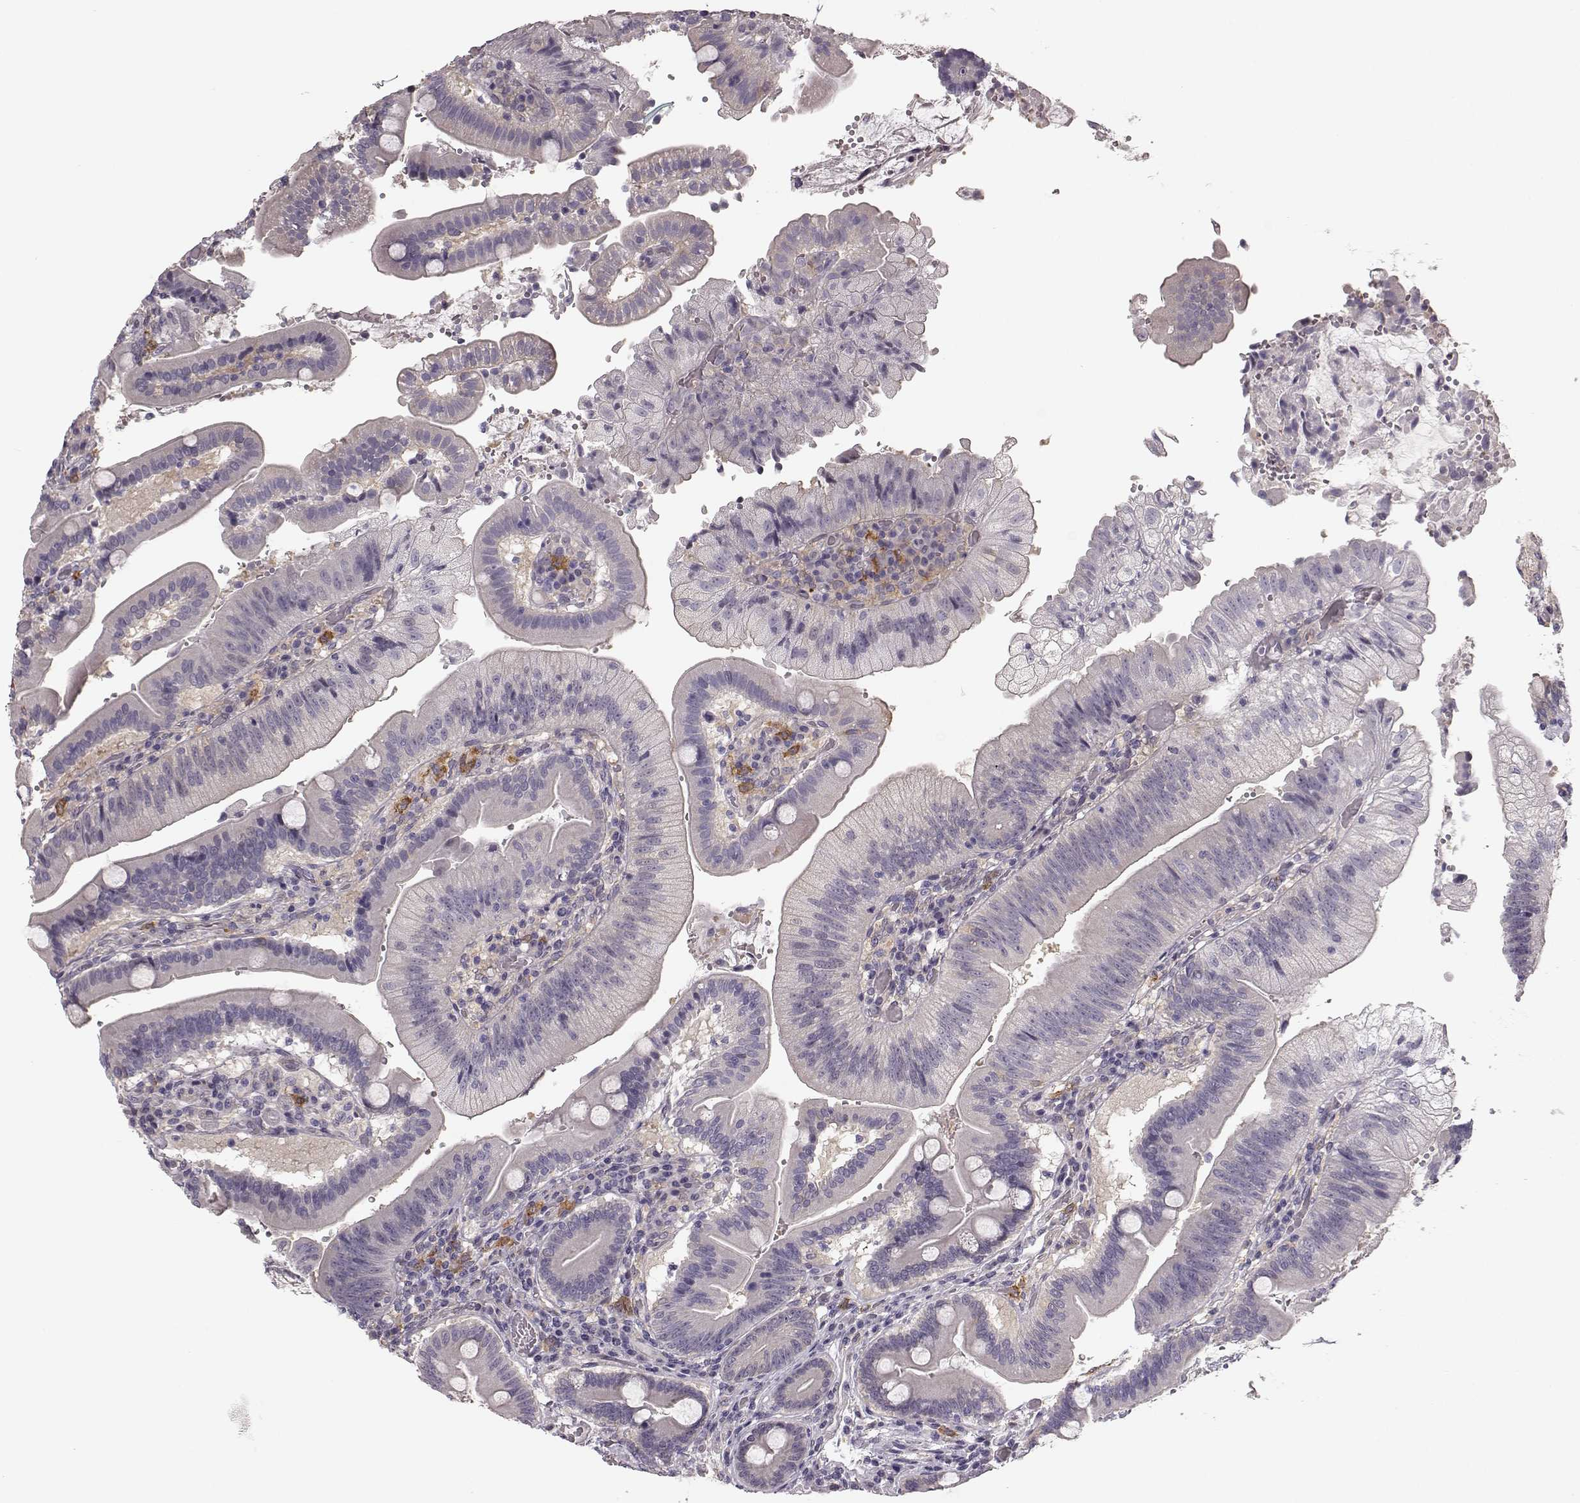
{"staining": {"intensity": "negative", "quantity": "none", "location": "none"}, "tissue": "duodenum", "cell_type": "Glandular cells", "image_type": "normal", "snomed": [{"axis": "morphology", "description": "Normal tissue, NOS"}, {"axis": "topography", "description": "Duodenum"}], "caption": "IHC histopathology image of normal human duodenum stained for a protein (brown), which shows no staining in glandular cells. Brightfield microscopy of IHC stained with DAB (3,3'-diaminobenzidine) (brown) and hematoxylin (blue), captured at high magnification.", "gene": "GPR50", "patient": {"sex": "female", "age": 62}}